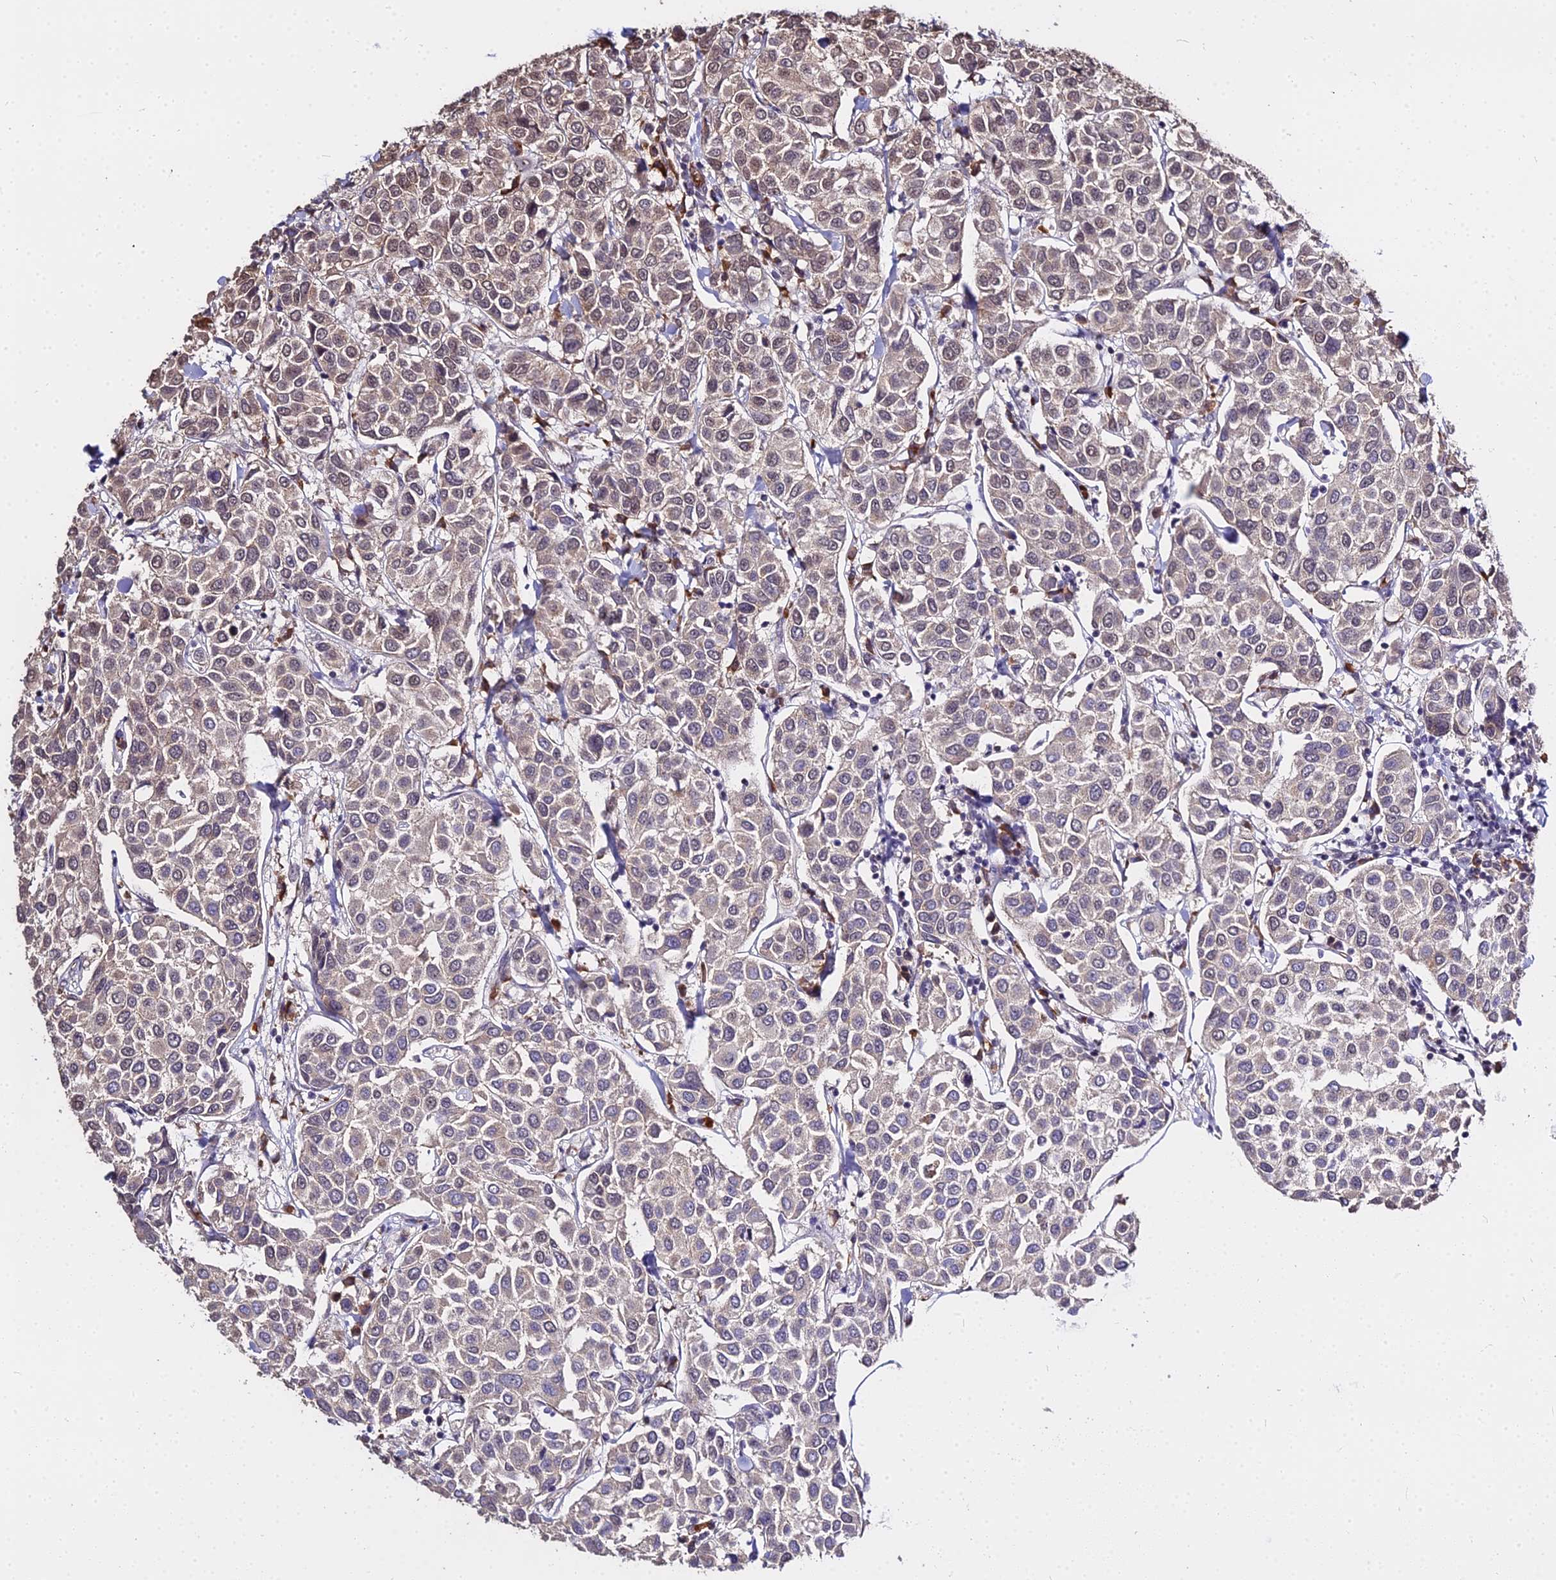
{"staining": {"intensity": "weak", "quantity": "25%-75%", "location": "cytoplasmic/membranous,nuclear"}, "tissue": "breast cancer", "cell_type": "Tumor cells", "image_type": "cancer", "snomed": [{"axis": "morphology", "description": "Duct carcinoma"}, {"axis": "topography", "description": "Breast"}], "caption": "About 25%-75% of tumor cells in human breast invasive ductal carcinoma reveal weak cytoplasmic/membranous and nuclear protein expression as visualized by brown immunohistochemical staining.", "gene": "ZDBF2", "patient": {"sex": "female", "age": 55}}